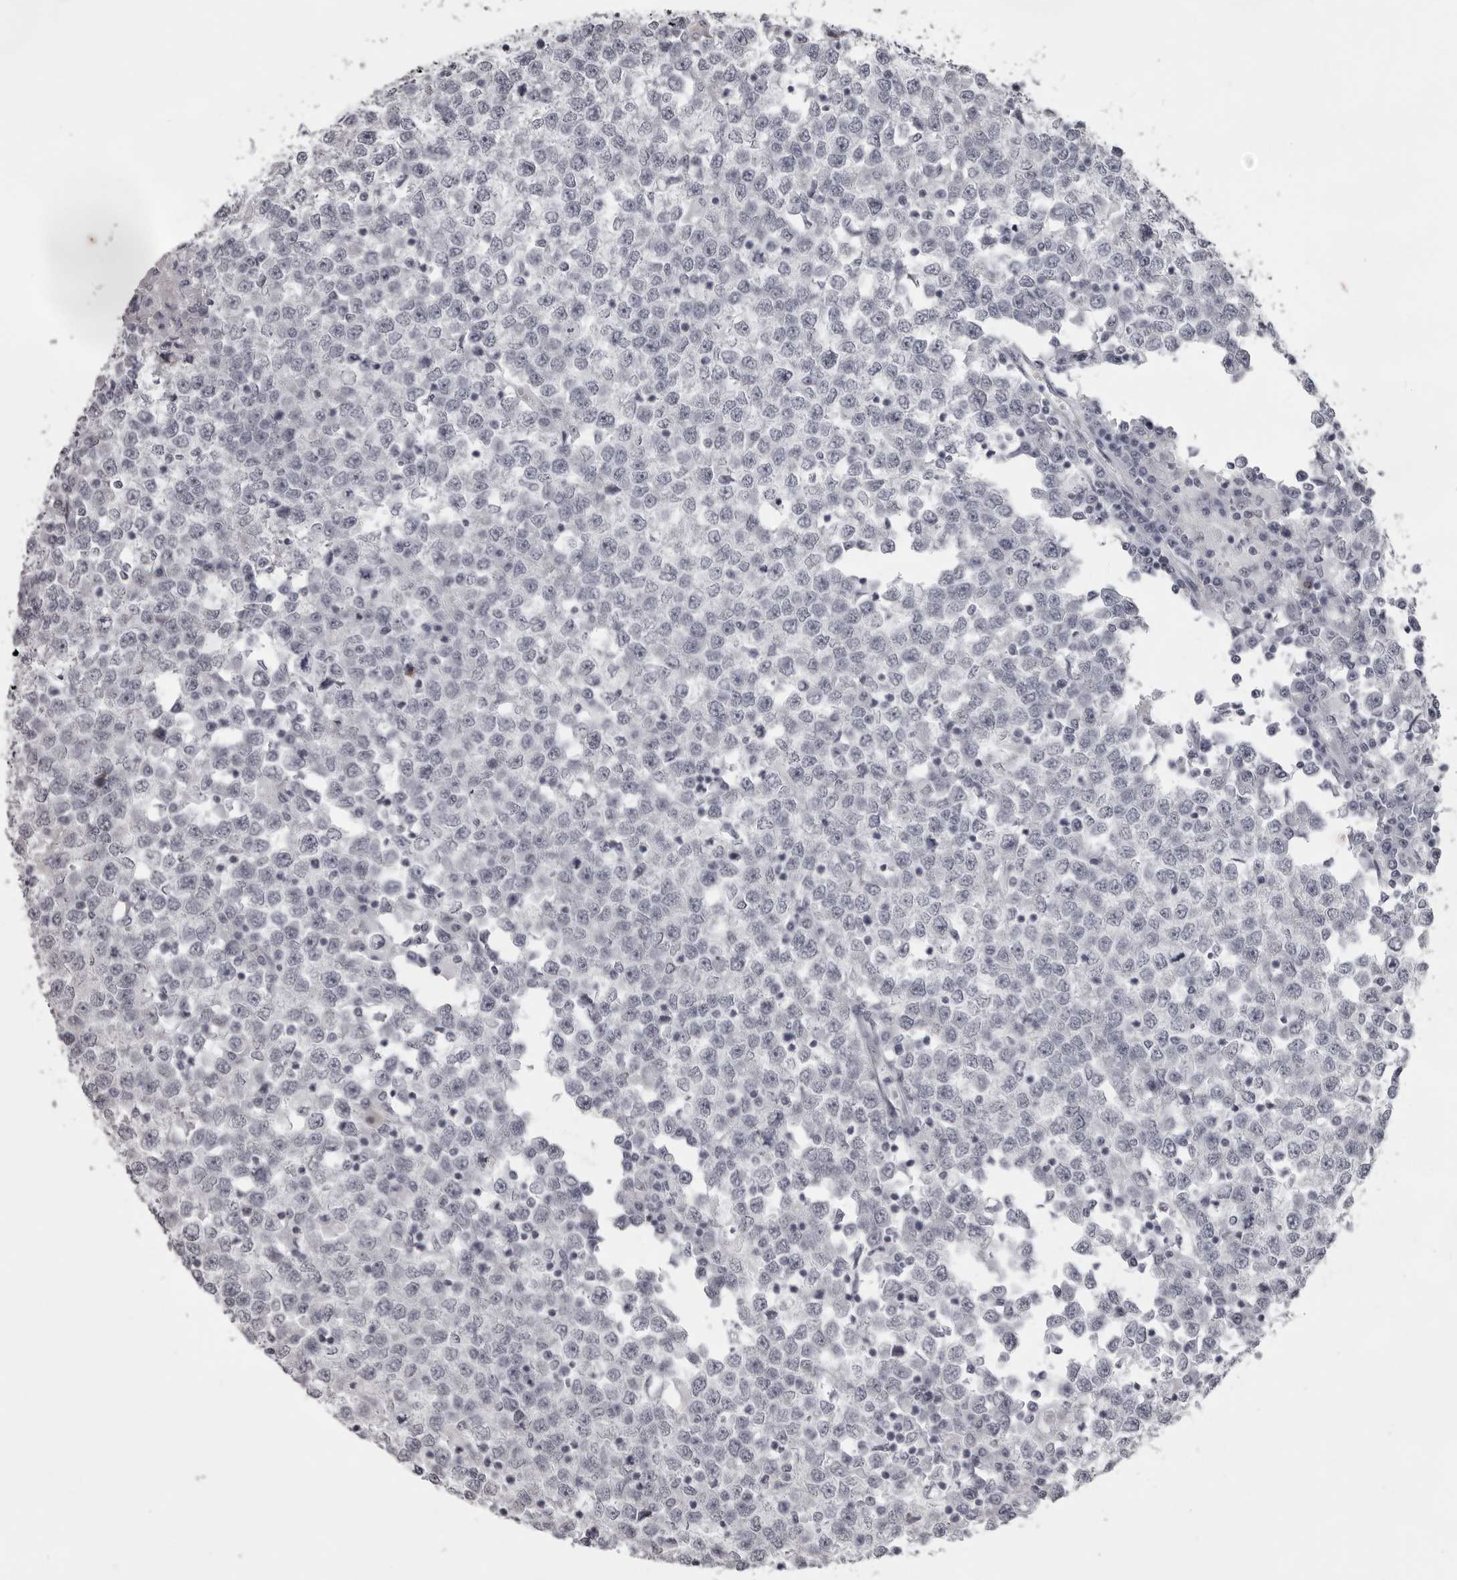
{"staining": {"intensity": "negative", "quantity": "none", "location": "none"}, "tissue": "testis cancer", "cell_type": "Tumor cells", "image_type": "cancer", "snomed": [{"axis": "morphology", "description": "Seminoma, NOS"}, {"axis": "topography", "description": "Testis"}], "caption": "High power microscopy photomicrograph of an immunohistochemistry image of seminoma (testis), revealing no significant staining in tumor cells. (DAB IHC visualized using brightfield microscopy, high magnification).", "gene": "NUDT18", "patient": {"sex": "male", "age": 65}}